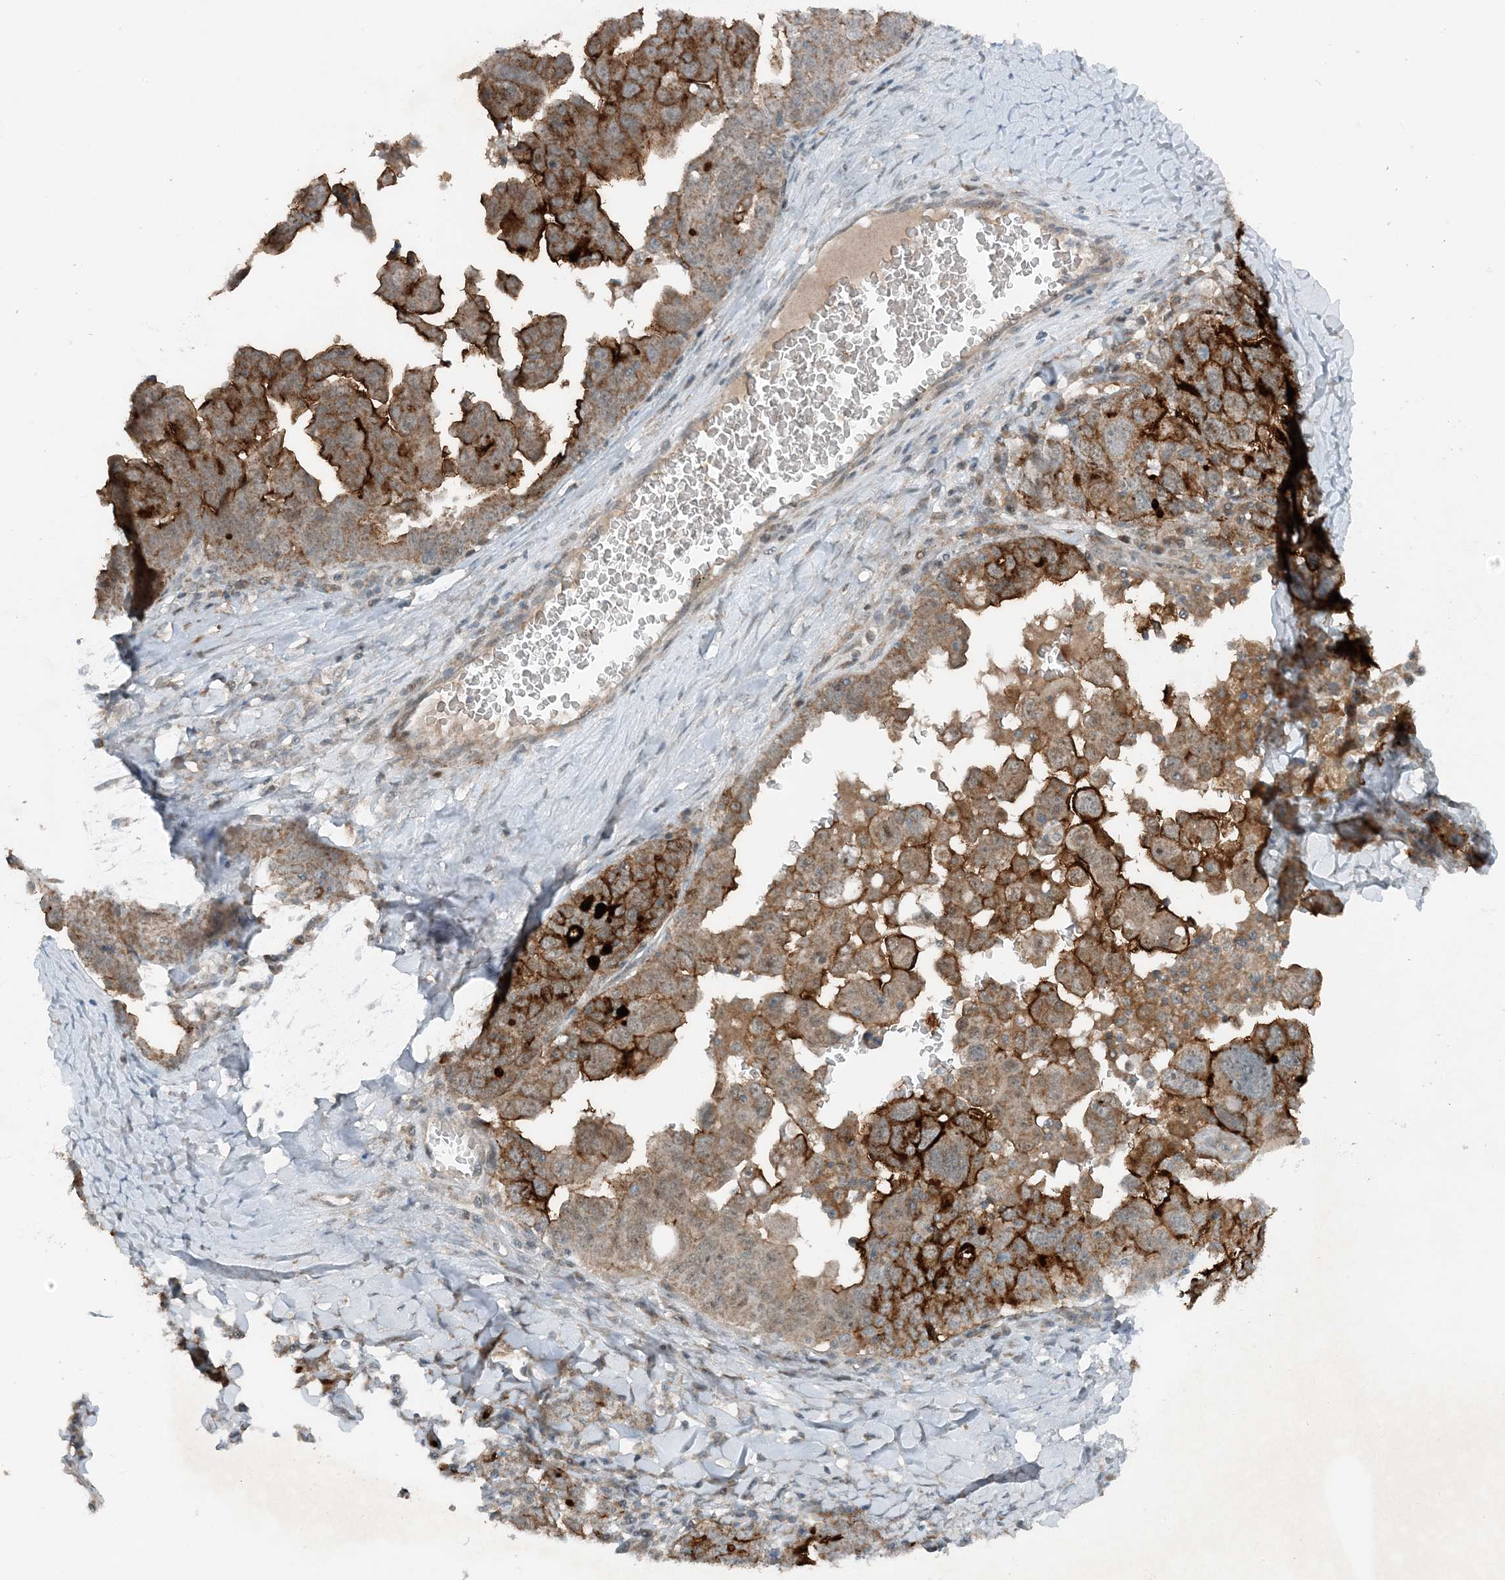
{"staining": {"intensity": "moderate", "quantity": ">75%", "location": "cytoplasmic/membranous"}, "tissue": "ovarian cancer", "cell_type": "Tumor cells", "image_type": "cancer", "snomed": [{"axis": "morphology", "description": "Carcinoma, endometroid"}, {"axis": "topography", "description": "Ovary"}], "caption": "Ovarian cancer (endometroid carcinoma) tissue shows moderate cytoplasmic/membranous staining in approximately >75% of tumor cells, visualized by immunohistochemistry.", "gene": "MITD1", "patient": {"sex": "female", "age": 62}}